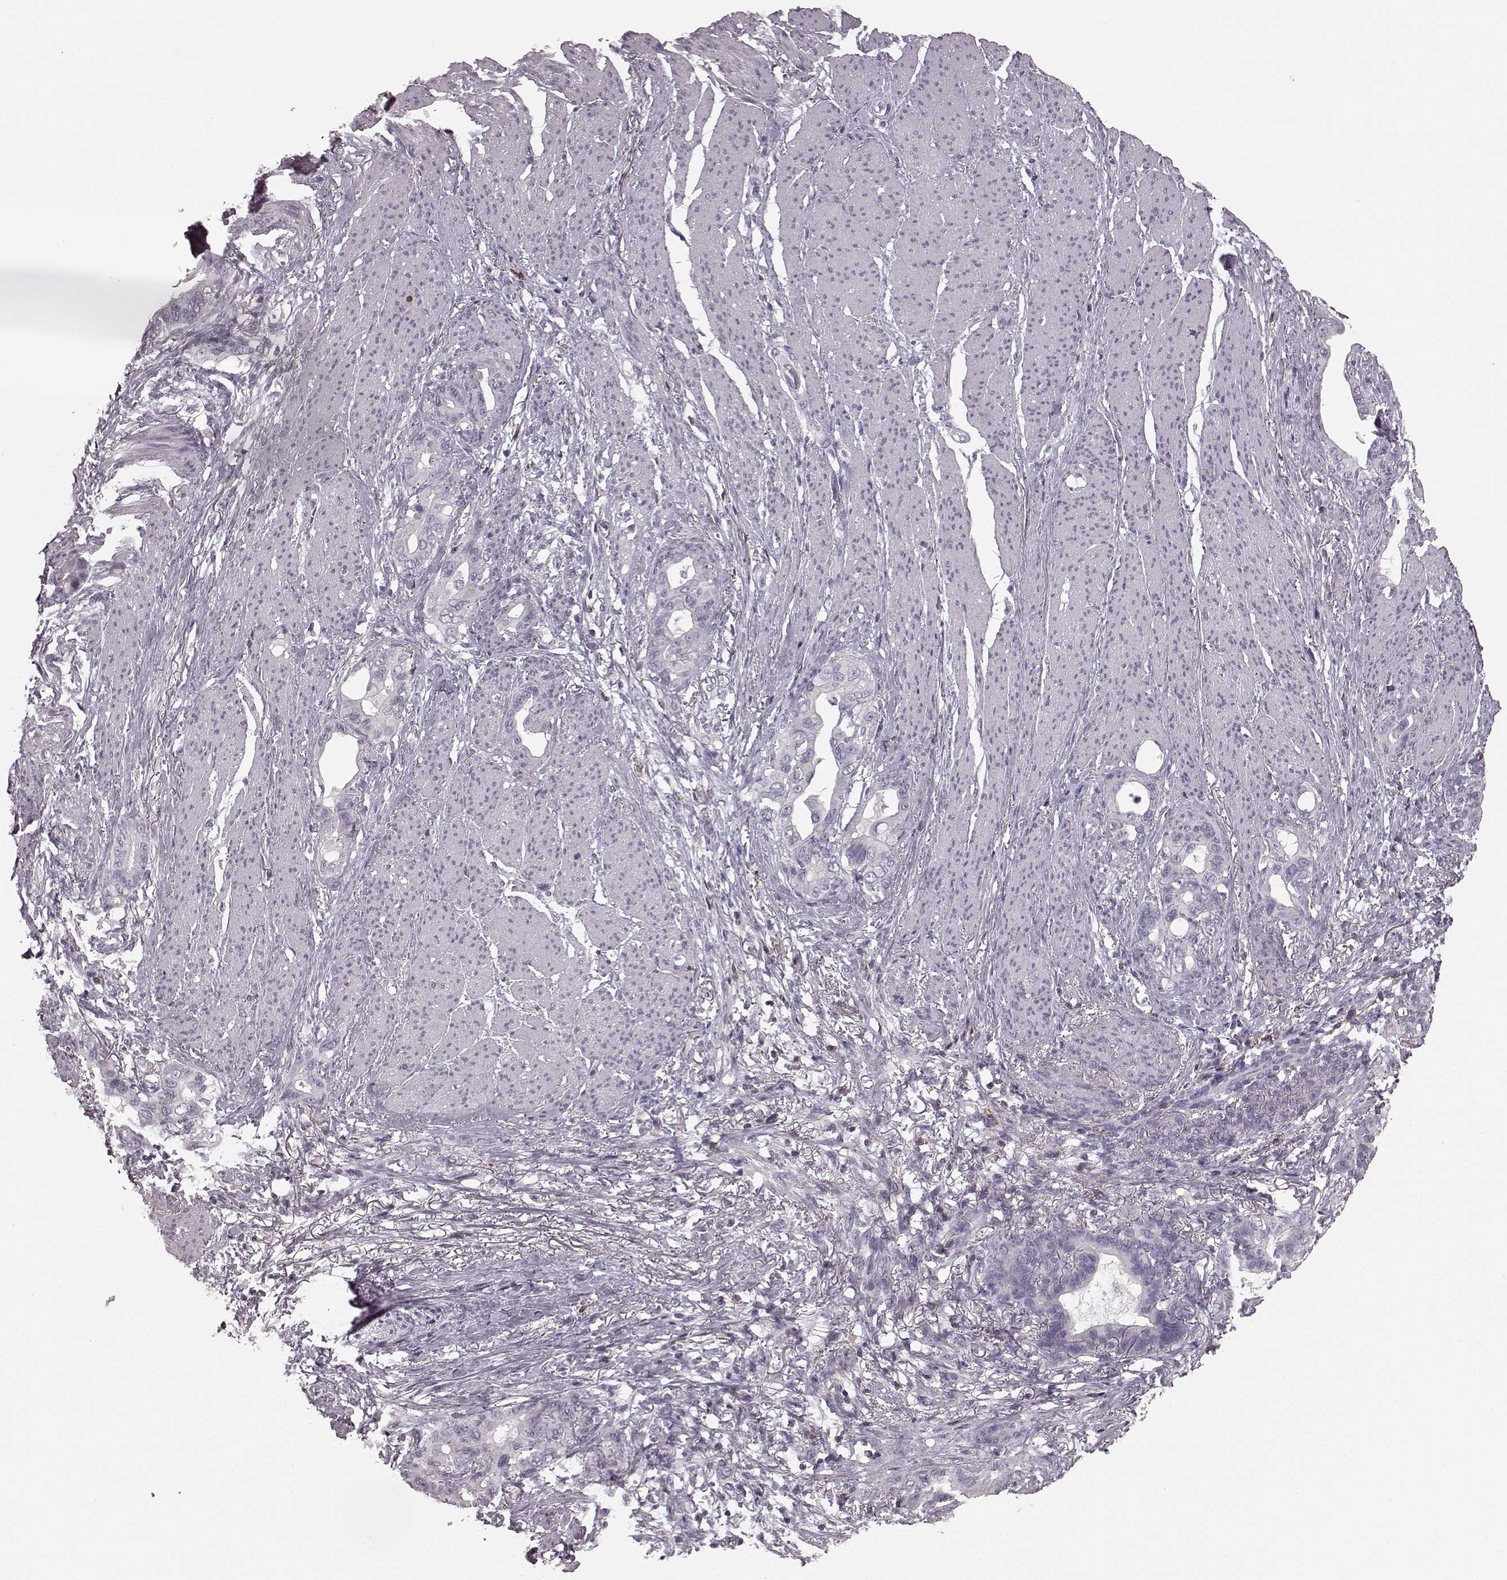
{"staining": {"intensity": "negative", "quantity": "none", "location": "none"}, "tissue": "stomach cancer", "cell_type": "Tumor cells", "image_type": "cancer", "snomed": [{"axis": "morphology", "description": "Normal tissue, NOS"}, {"axis": "morphology", "description": "Adenocarcinoma, NOS"}, {"axis": "topography", "description": "Esophagus"}, {"axis": "topography", "description": "Stomach, upper"}], "caption": "Stomach cancer stained for a protein using immunohistochemistry (IHC) displays no staining tumor cells.", "gene": "CD28", "patient": {"sex": "male", "age": 62}}